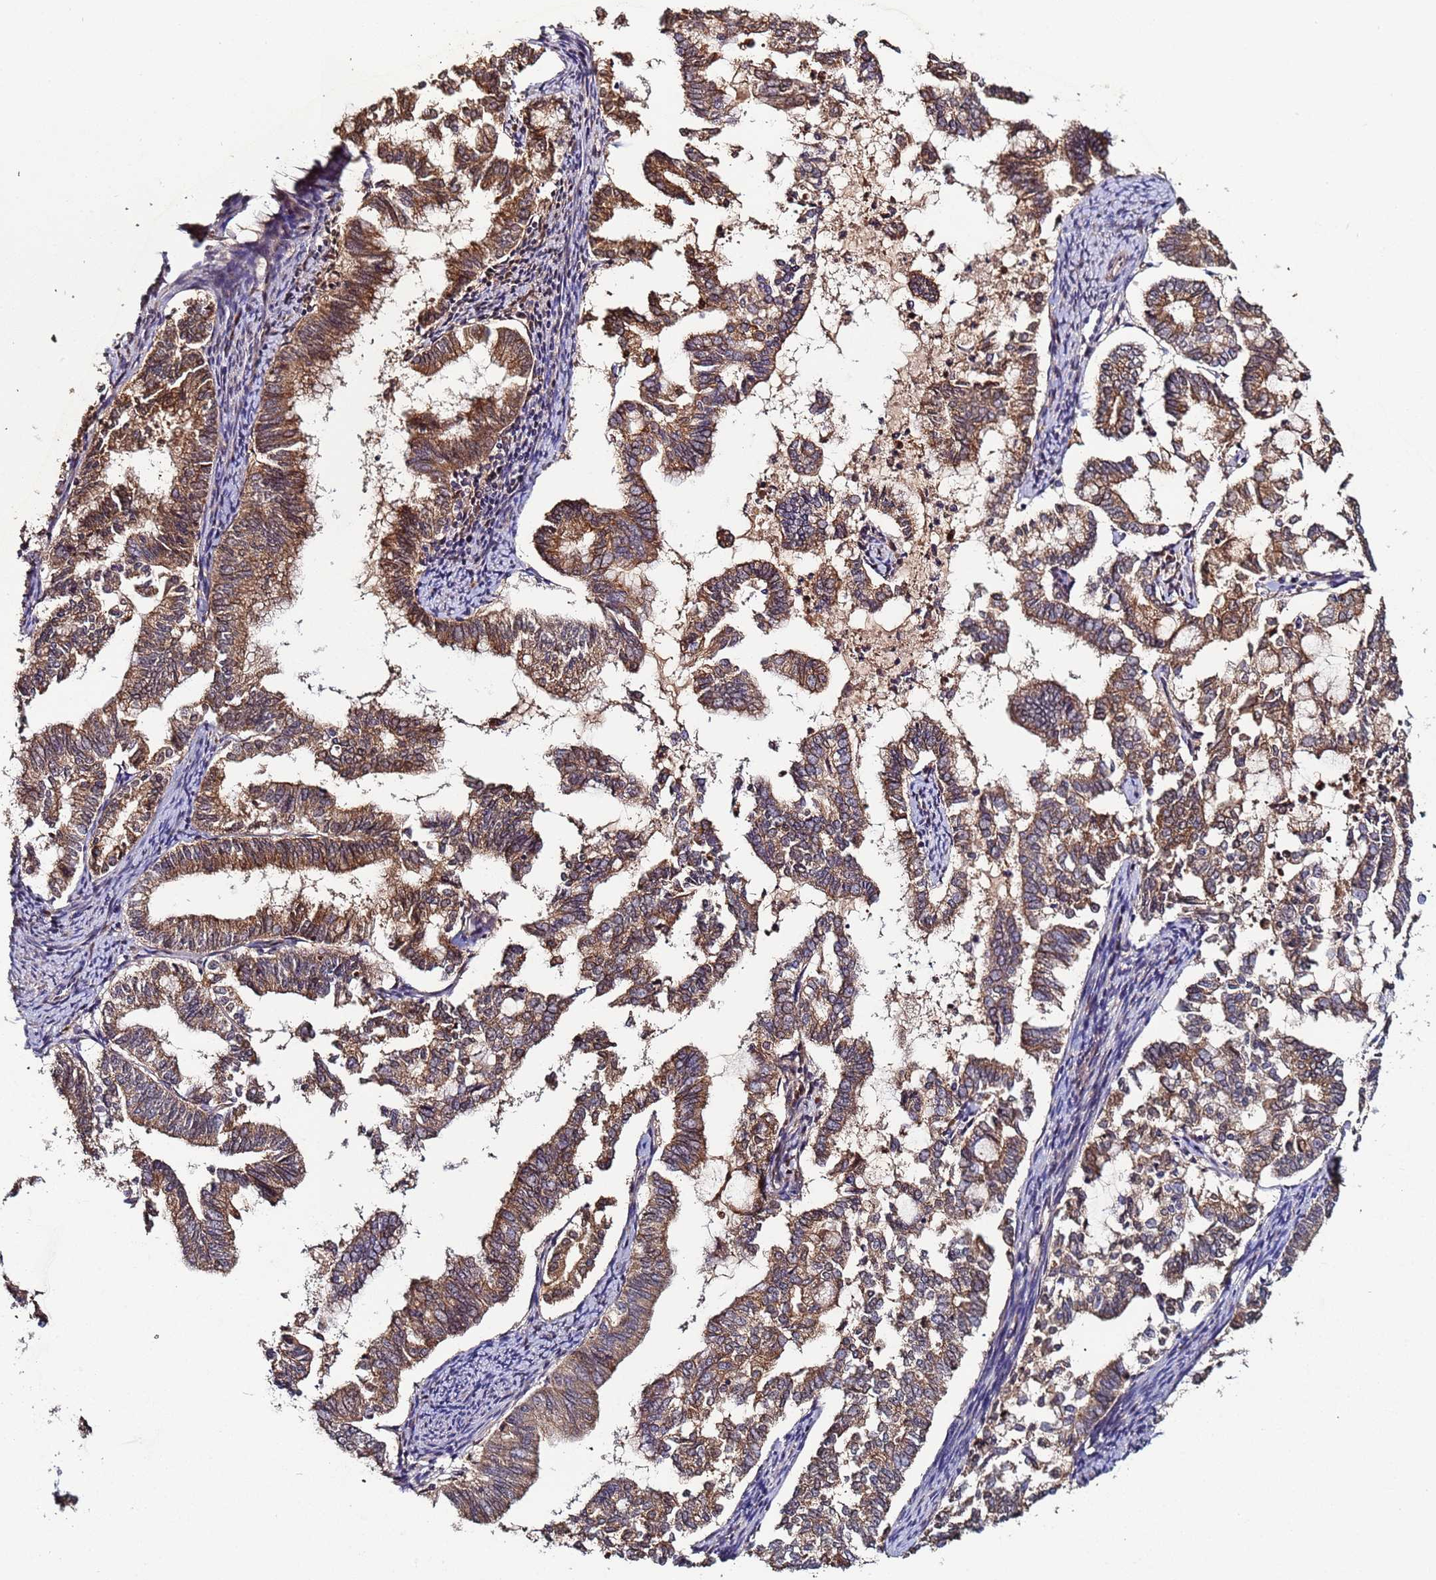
{"staining": {"intensity": "moderate", "quantity": ">75%", "location": "cytoplasmic/membranous"}, "tissue": "endometrial cancer", "cell_type": "Tumor cells", "image_type": "cancer", "snomed": [{"axis": "morphology", "description": "Adenocarcinoma, NOS"}, {"axis": "topography", "description": "Endometrium"}], "caption": "Brown immunohistochemical staining in human endometrial cancer shows moderate cytoplasmic/membranous staining in about >75% of tumor cells.", "gene": "OSER1", "patient": {"sex": "female", "age": 79}}